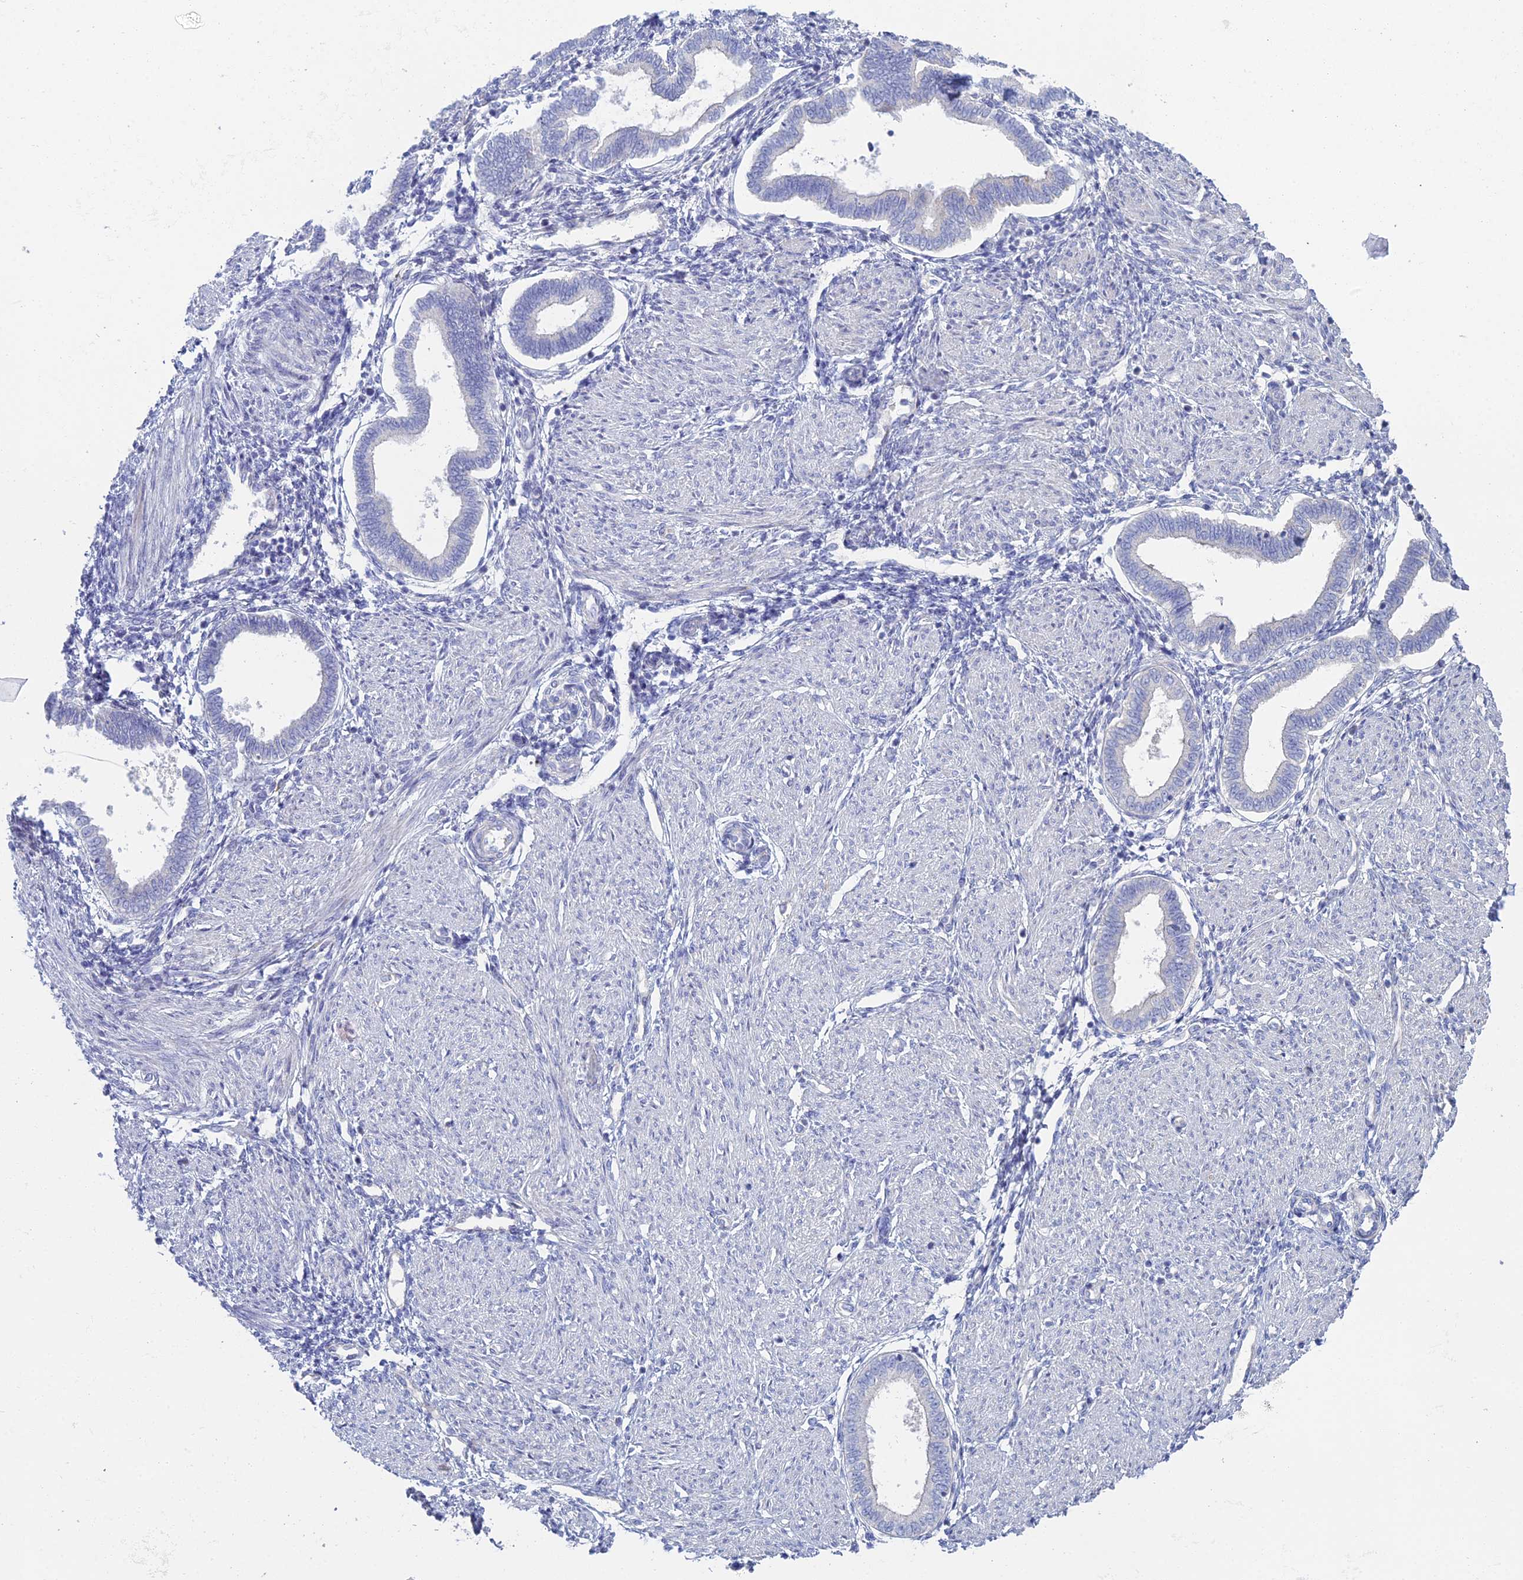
{"staining": {"intensity": "negative", "quantity": "none", "location": "none"}, "tissue": "endometrium", "cell_type": "Cells in endometrial stroma", "image_type": "normal", "snomed": [{"axis": "morphology", "description": "Normal tissue, NOS"}, {"axis": "topography", "description": "Endometrium"}], "caption": "Protein analysis of normal endometrium exhibits no significant expression in cells in endometrial stroma. (DAB (3,3'-diaminobenzidine) IHC with hematoxylin counter stain).", "gene": "ARL16", "patient": {"sex": "female", "age": 53}}